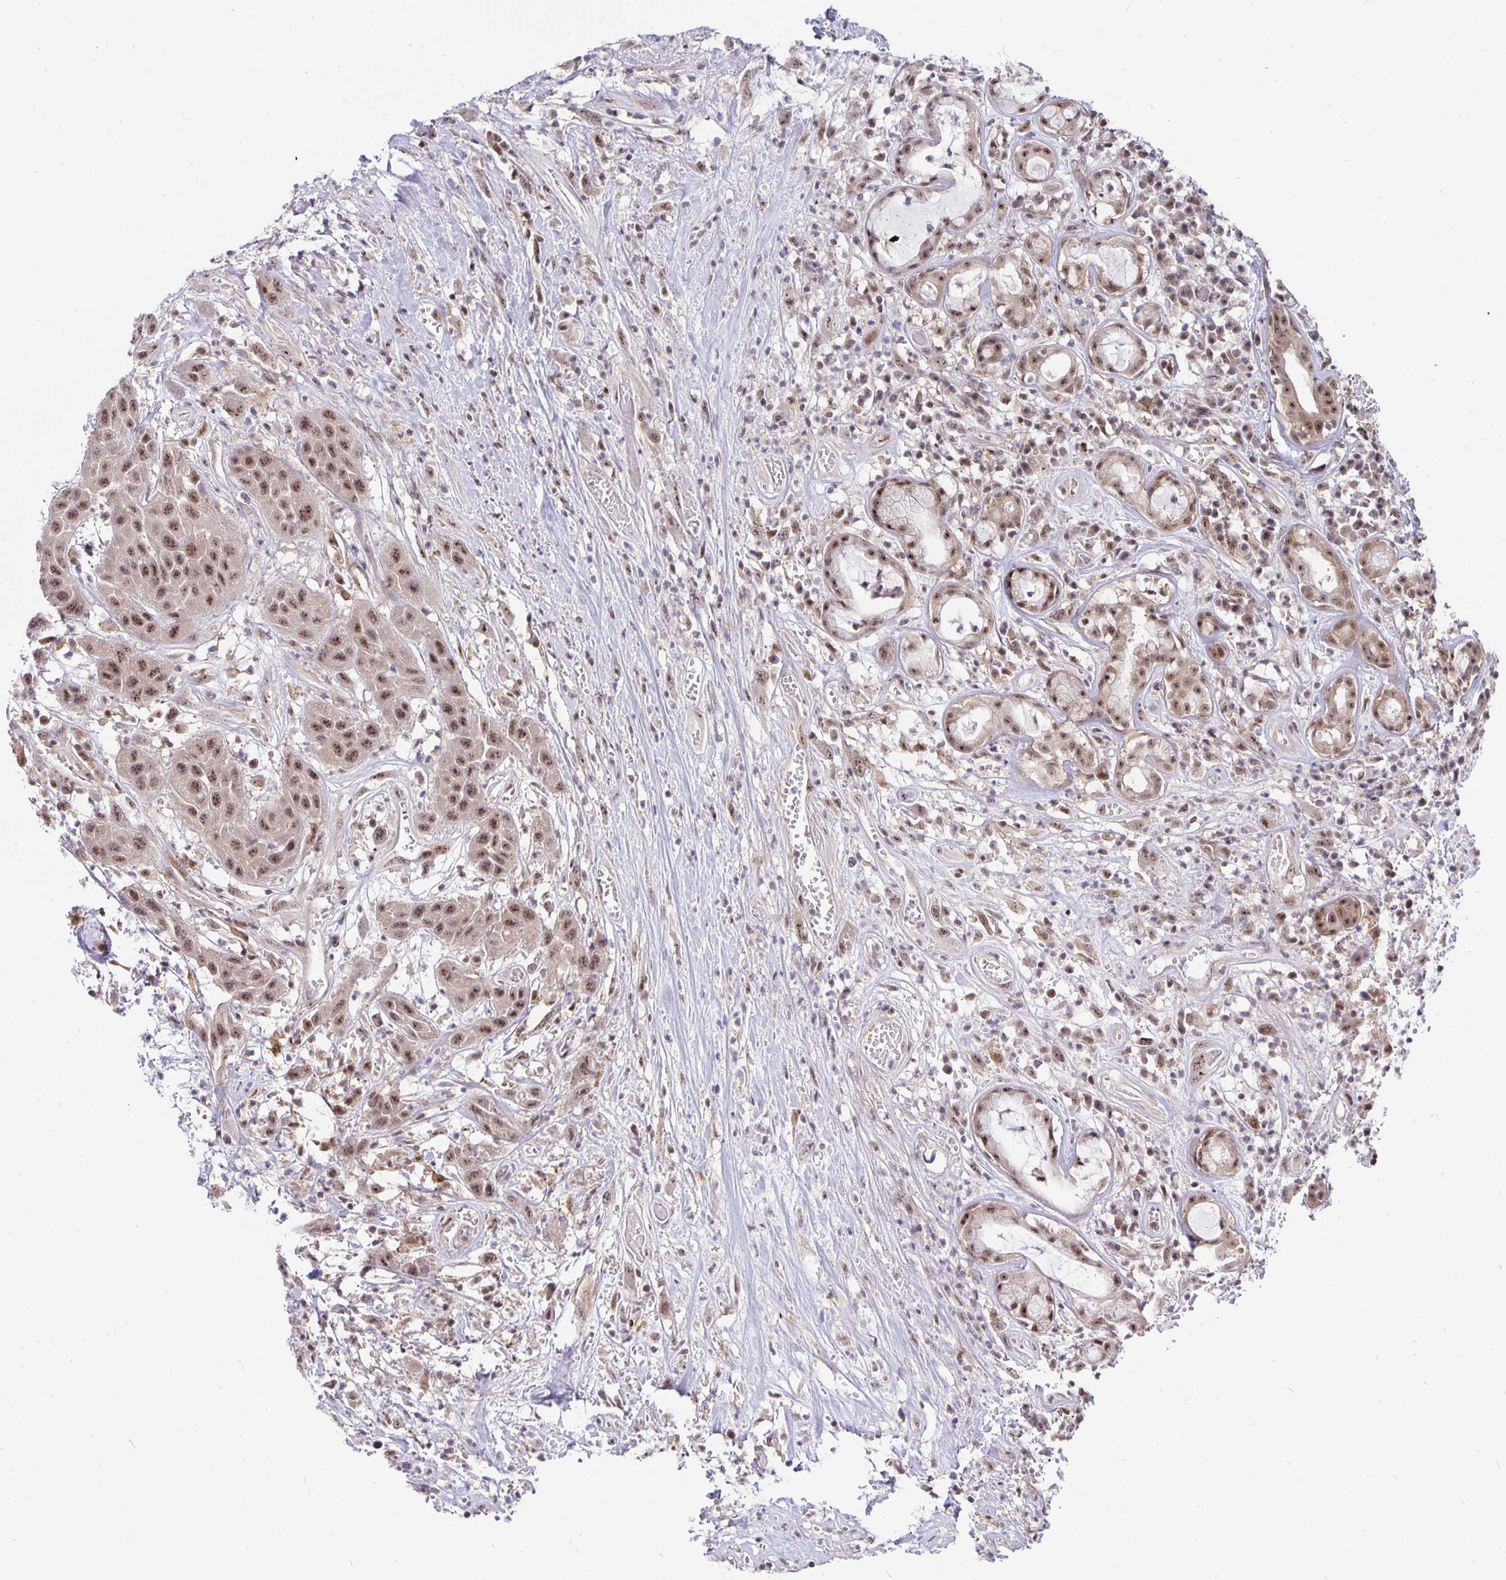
{"staining": {"intensity": "moderate", "quantity": ">75%", "location": "nuclear"}, "tissue": "head and neck cancer", "cell_type": "Tumor cells", "image_type": "cancer", "snomed": [{"axis": "morphology", "description": "Squamous cell carcinoma, NOS"}, {"axis": "topography", "description": "Head-Neck"}], "caption": "IHC of human squamous cell carcinoma (head and neck) exhibits medium levels of moderate nuclear staining in about >75% of tumor cells.", "gene": "EXOC6B", "patient": {"sex": "male", "age": 57}}